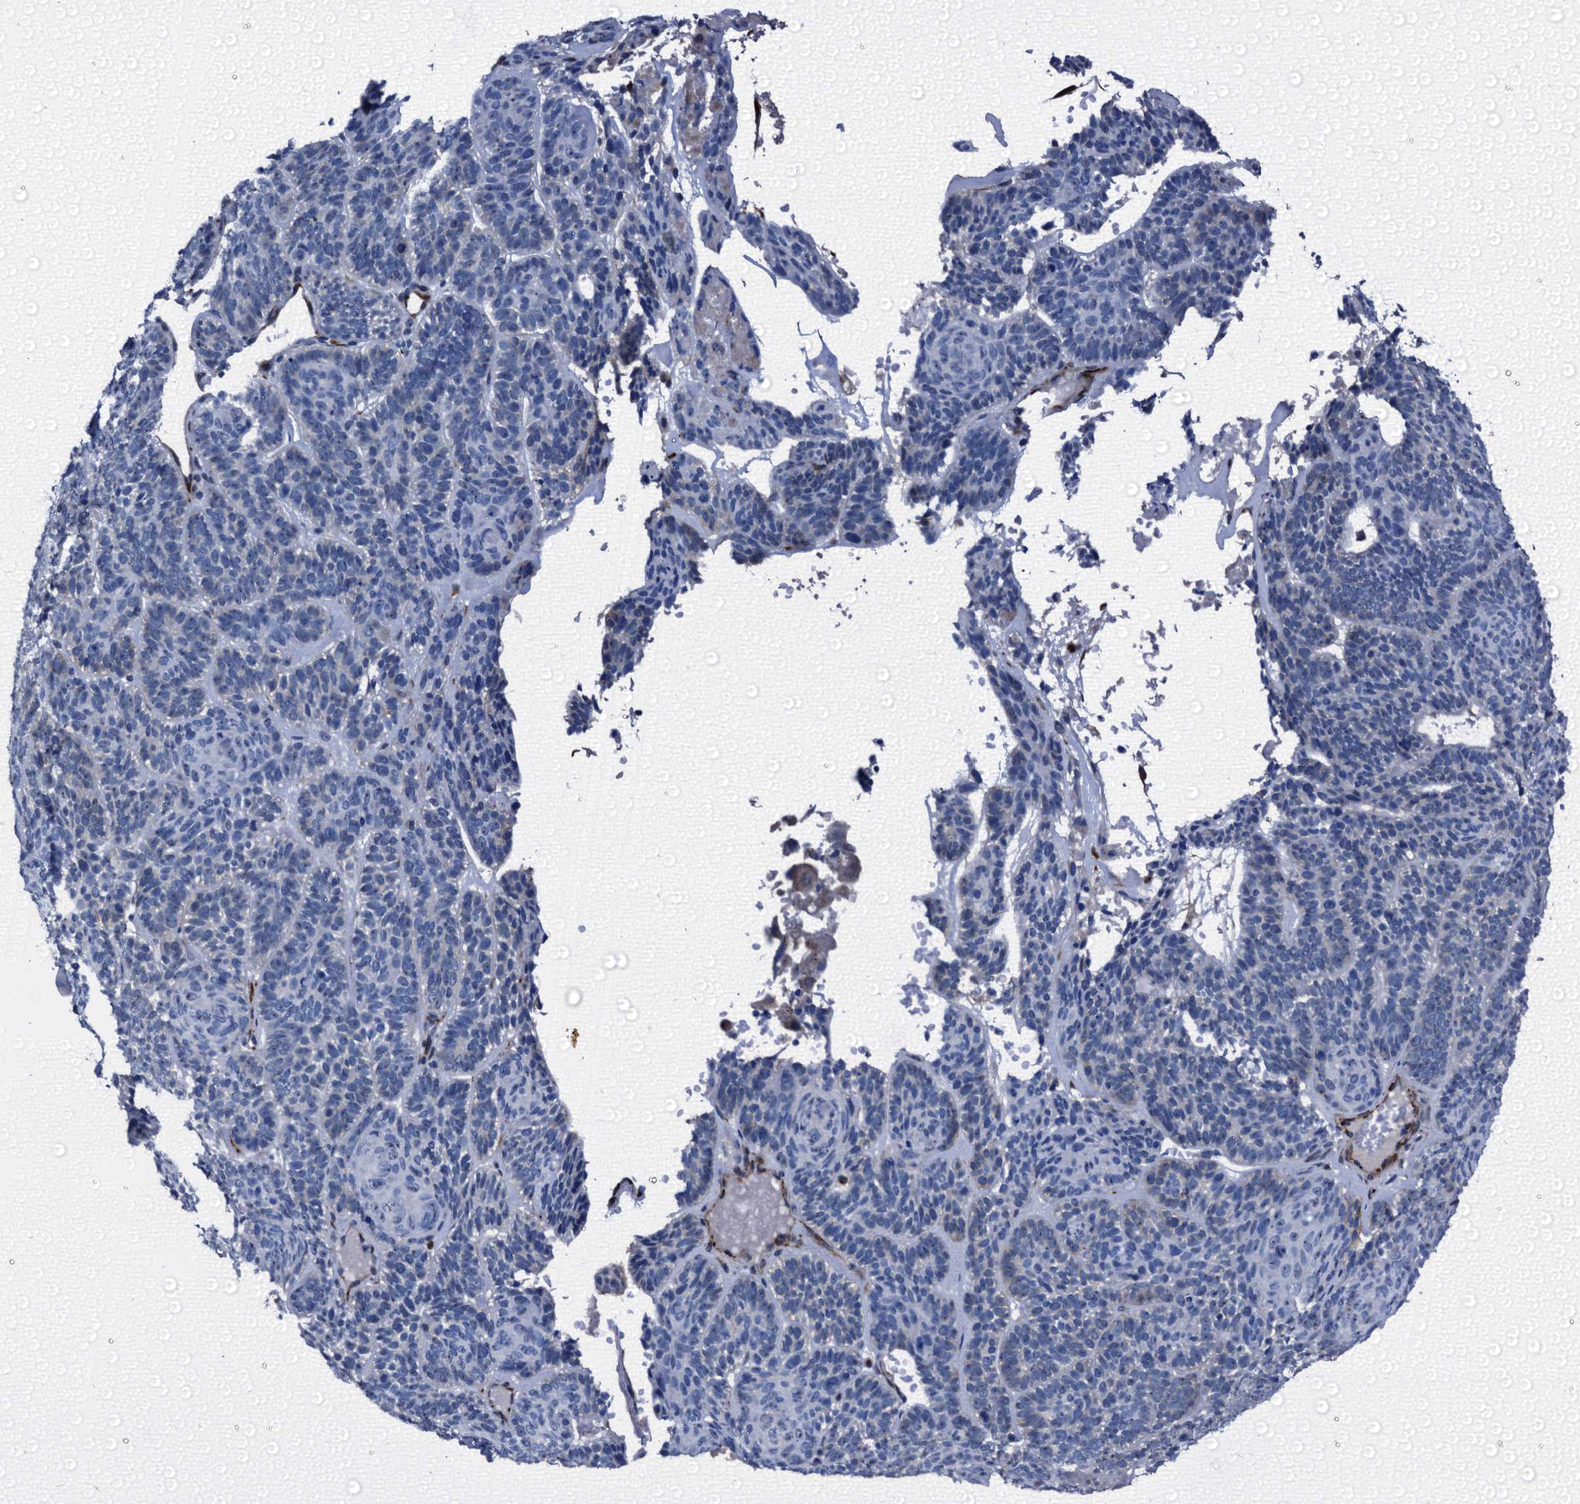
{"staining": {"intensity": "negative", "quantity": "none", "location": "none"}, "tissue": "skin cancer", "cell_type": "Tumor cells", "image_type": "cancer", "snomed": [{"axis": "morphology", "description": "Basal cell carcinoma"}, {"axis": "topography", "description": "Skin"}], "caption": "Immunohistochemical staining of basal cell carcinoma (skin) shows no significant staining in tumor cells.", "gene": "EMG1", "patient": {"sex": "male", "age": 85}}